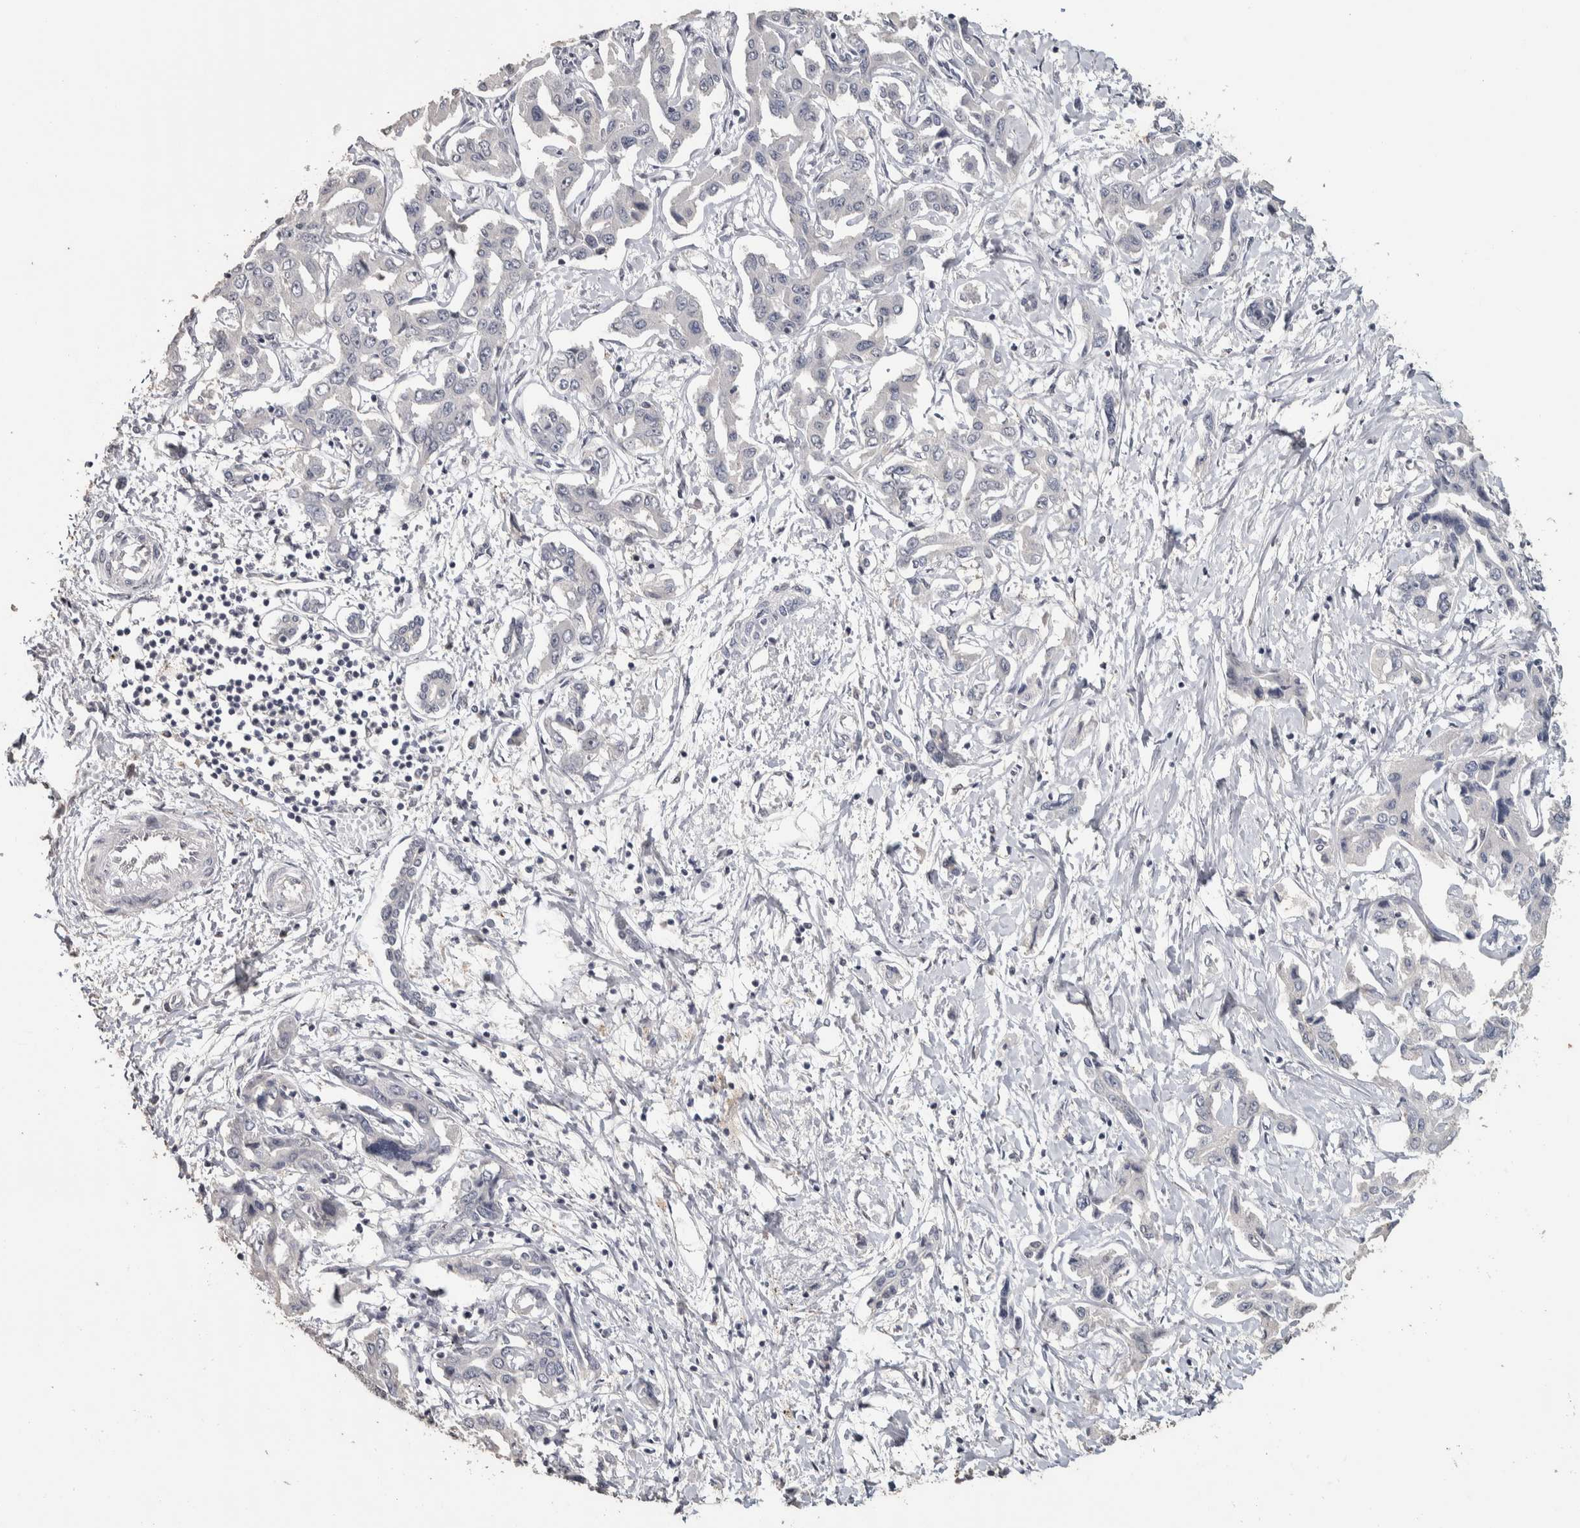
{"staining": {"intensity": "negative", "quantity": "none", "location": "none"}, "tissue": "liver cancer", "cell_type": "Tumor cells", "image_type": "cancer", "snomed": [{"axis": "morphology", "description": "Cholangiocarcinoma"}, {"axis": "topography", "description": "Liver"}], "caption": "The image exhibits no staining of tumor cells in cholangiocarcinoma (liver). (DAB immunohistochemistry visualized using brightfield microscopy, high magnification).", "gene": "NECAB1", "patient": {"sex": "male", "age": 59}}